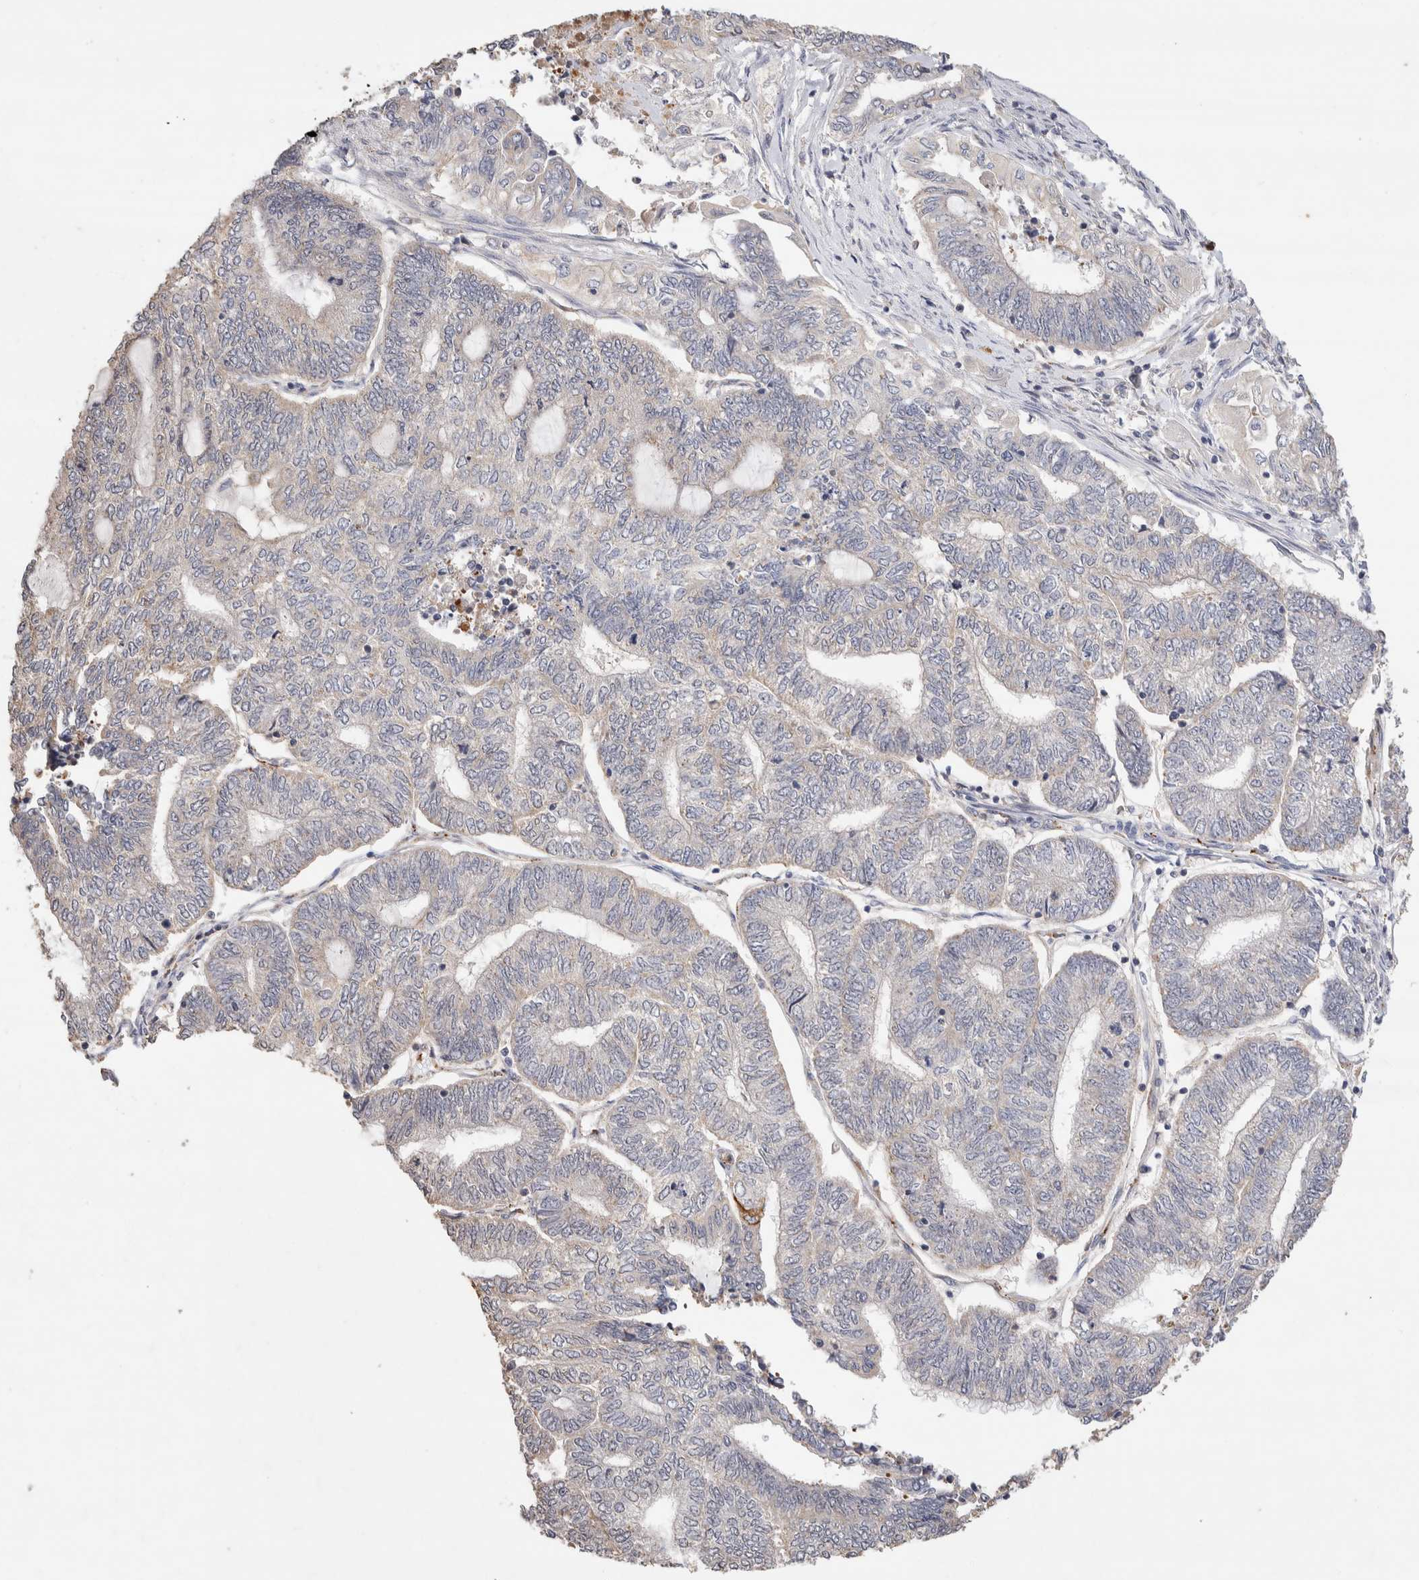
{"staining": {"intensity": "negative", "quantity": "none", "location": "none"}, "tissue": "endometrial cancer", "cell_type": "Tumor cells", "image_type": "cancer", "snomed": [{"axis": "morphology", "description": "Adenocarcinoma, NOS"}, {"axis": "topography", "description": "Uterus"}, {"axis": "topography", "description": "Endometrium"}], "caption": "High magnification brightfield microscopy of endometrial cancer (adenocarcinoma) stained with DAB (brown) and counterstained with hematoxylin (blue): tumor cells show no significant staining.", "gene": "NSMAF", "patient": {"sex": "female", "age": 70}}